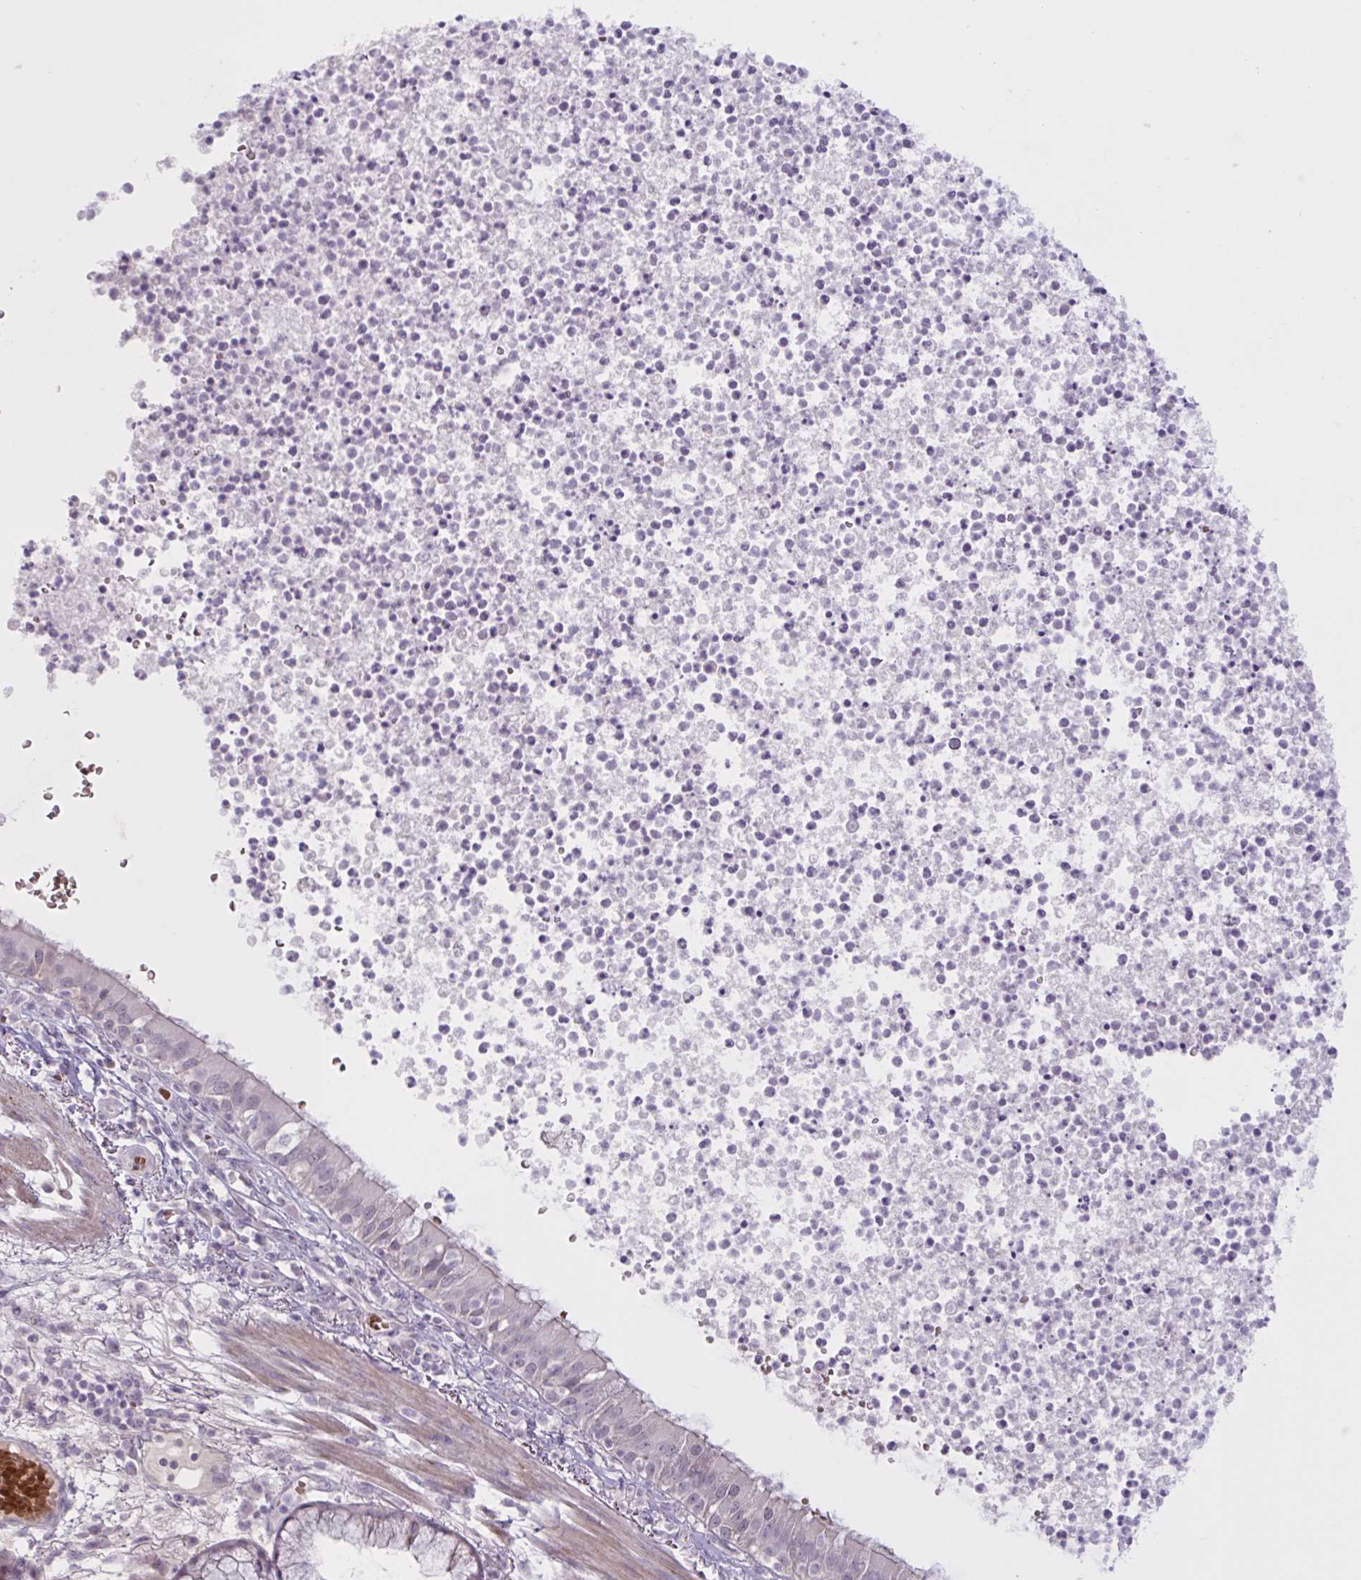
{"staining": {"intensity": "weak", "quantity": "<25%", "location": "cytoplasmic/membranous"}, "tissue": "bronchus", "cell_type": "Respiratory epithelial cells", "image_type": "normal", "snomed": [{"axis": "morphology", "description": "Normal tissue, NOS"}, {"axis": "topography", "description": "Cartilage tissue"}, {"axis": "topography", "description": "Bronchus"}], "caption": "Bronchus was stained to show a protein in brown. There is no significant staining in respiratory epithelial cells. Brightfield microscopy of IHC stained with DAB (brown) and hematoxylin (blue), captured at high magnification.", "gene": "ENSG00000281613", "patient": {"sex": "male", "age": 56}}